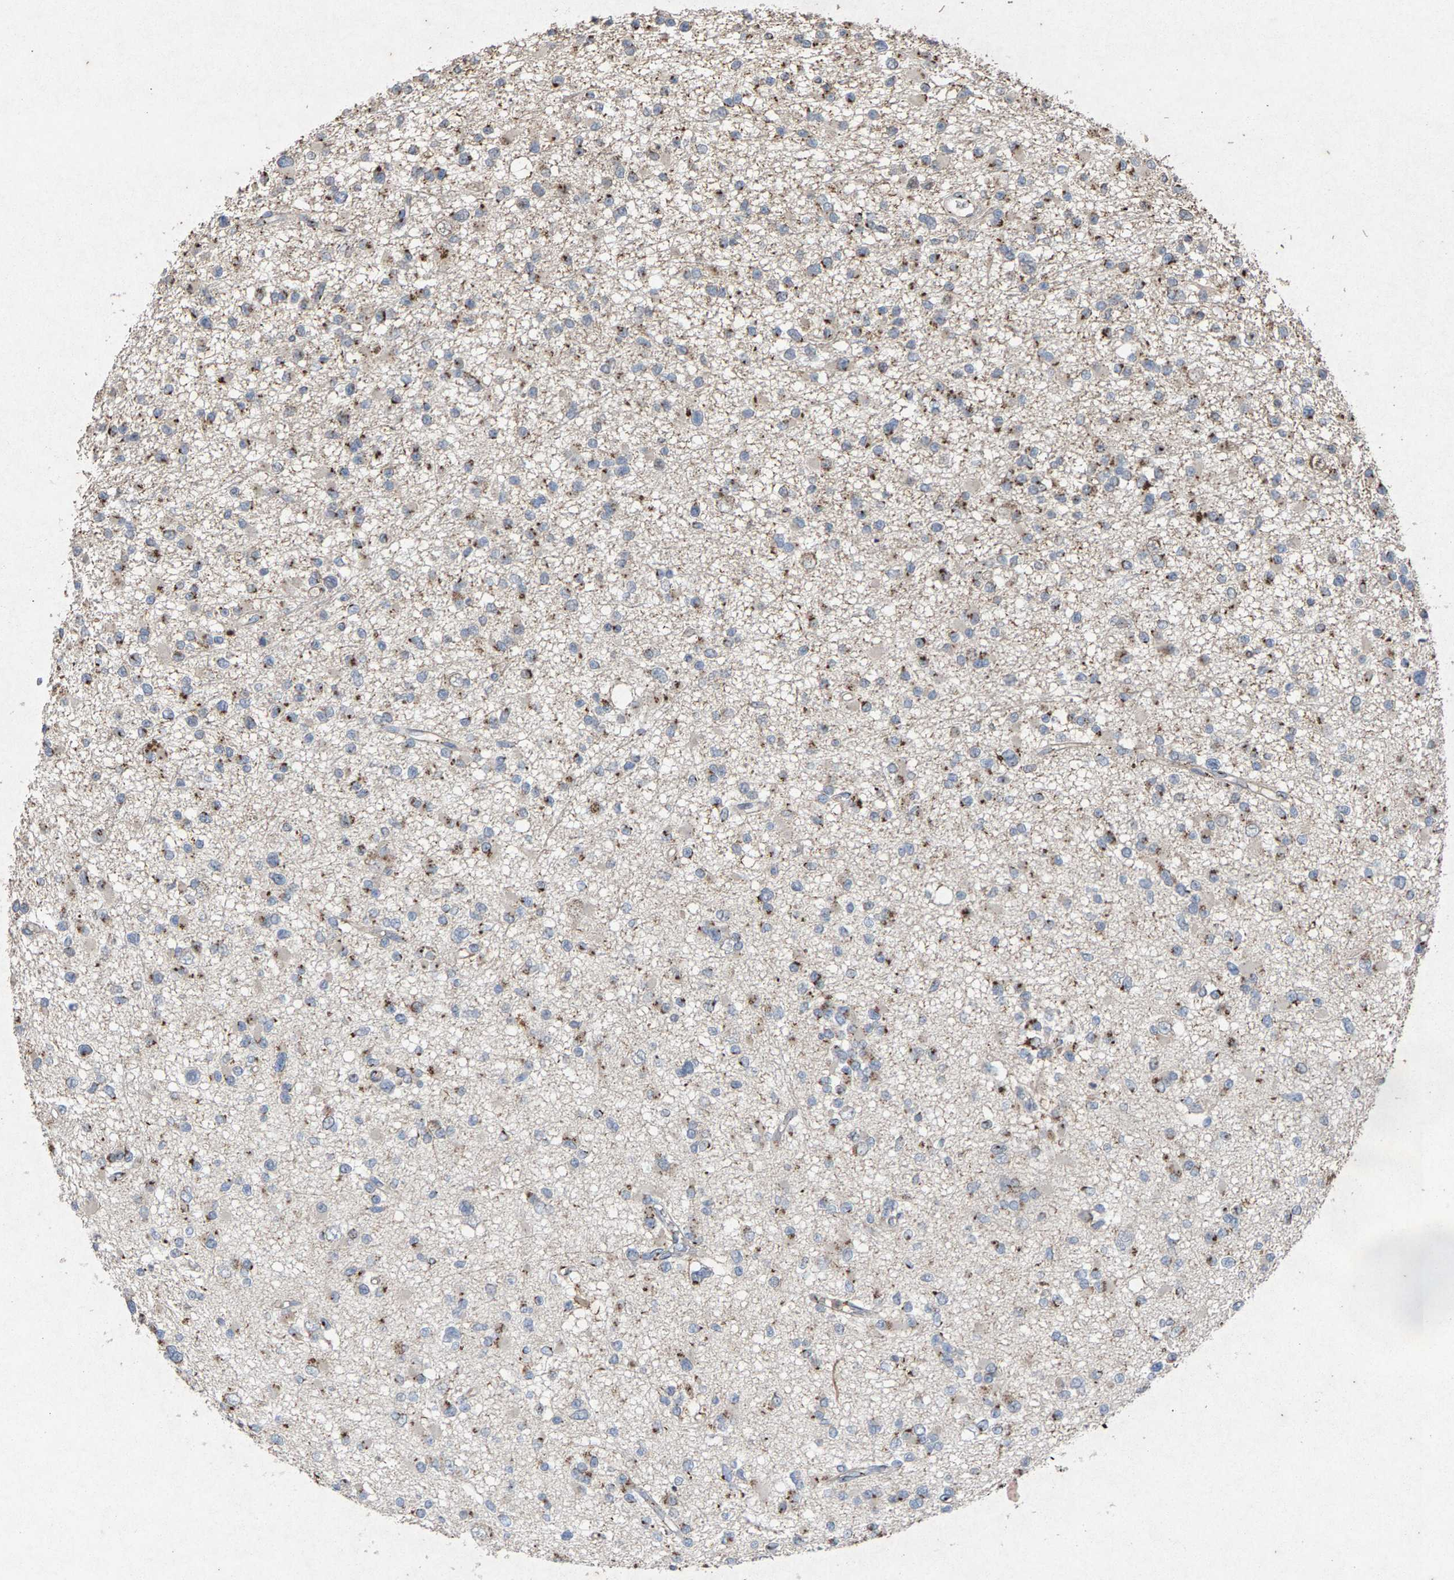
{"staining": {"intensity": "moderate", "quantity": ">75%", "location": "cytoplasmic/membranous"}, "tissue": "glioma", "cell_type": "Tumor cells", "image_type": "cancer", "snomed": [{"axis": "morphology", "description": "Glioma, malignant, Low grade"}, {"axis": "topography", "description": "Brain"}], "caption": "Brown immunohistochemical staining in low-grade glioma (malignant) exhibits moderate cytoplasmic/membranous expression in about >75% of tumor cells.", "gene": "MAN2A1", "patient": {"sex": "female", "age": 22}}